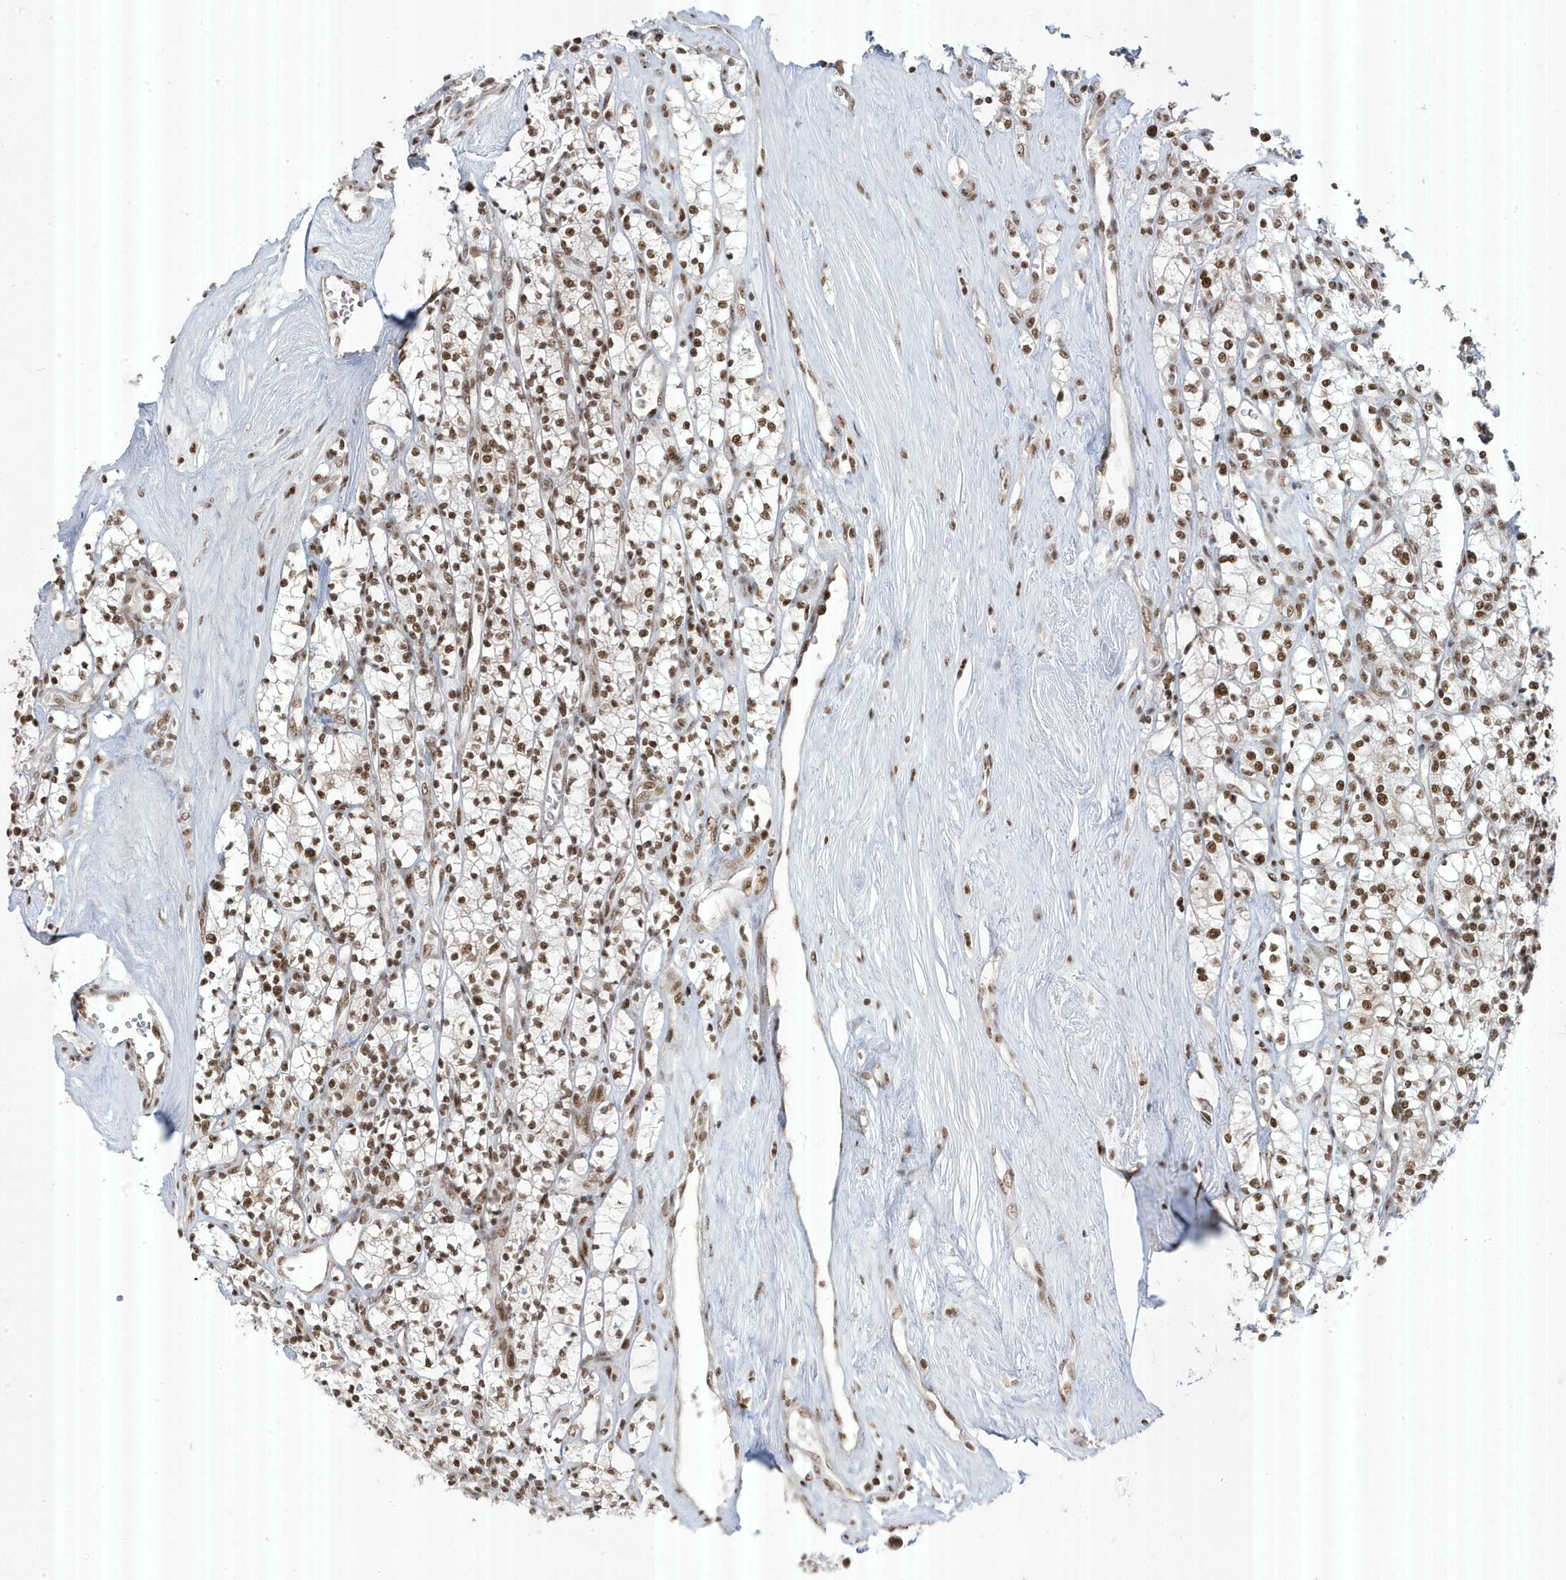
{"staining": {"intensity": "moderate", "quantity": ">75%", "location": "nuclear"}, "tissue": "renal cancer", "cell_type": "Tumor cells", "image_type": "cancer", "snomed": [{"axis": "morphology", "description": "Adenocarcinoma, NOS"}, {"axis": "topography", "description": "Kidney"}], "caption": "Tumor cells show medium levels of moderate nuclear positivity in approximately >75% of cells in human renal cancer.", "gene": "MTREX", "patient": {"sex": "male", "age": 77}}